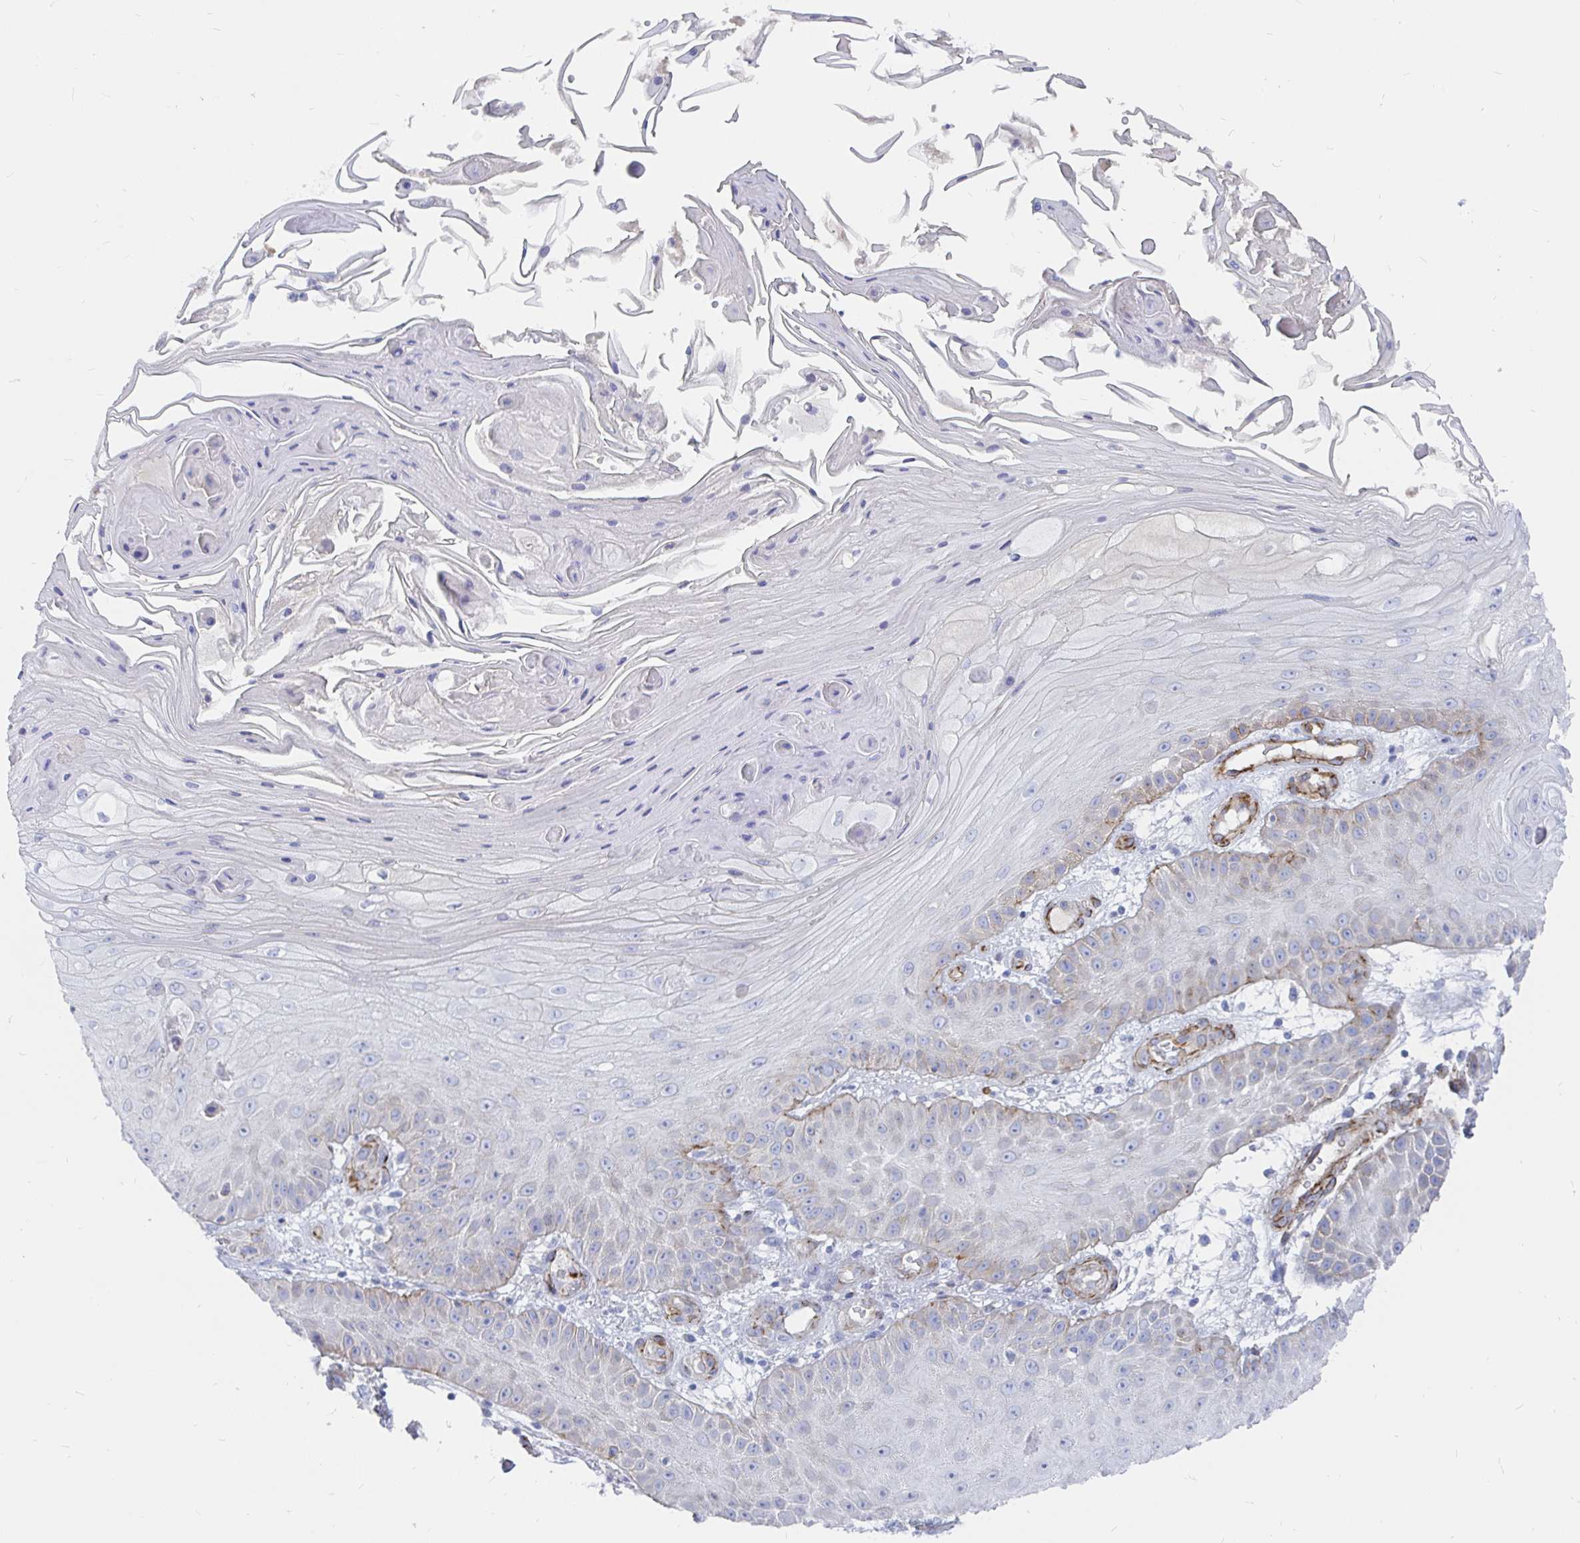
{"staining": {"intensity": "negative", "quantity": "none", "location": "none"}, "tissue": "skin cancer", "cell_type": "Tumor cells", "image_type": "cancer", "snomed": [{"axis": "morphology", "description": "Squamous cell carcinoma, NOS"}, {"axis": "topography", "description": "Skin"}], "caption": "The immunohistochemistry photomicrograph has no significant expression in tumor cells of squamous cell carcinoma (skin) tissue. The staining was performed using DAB to visualize the protein expression in brown, while the nuclei were stained in blue with hematoxylin (Magnification: 20x).", "gene": "COX16", "patient": {"sex": "male", "age": 70}}